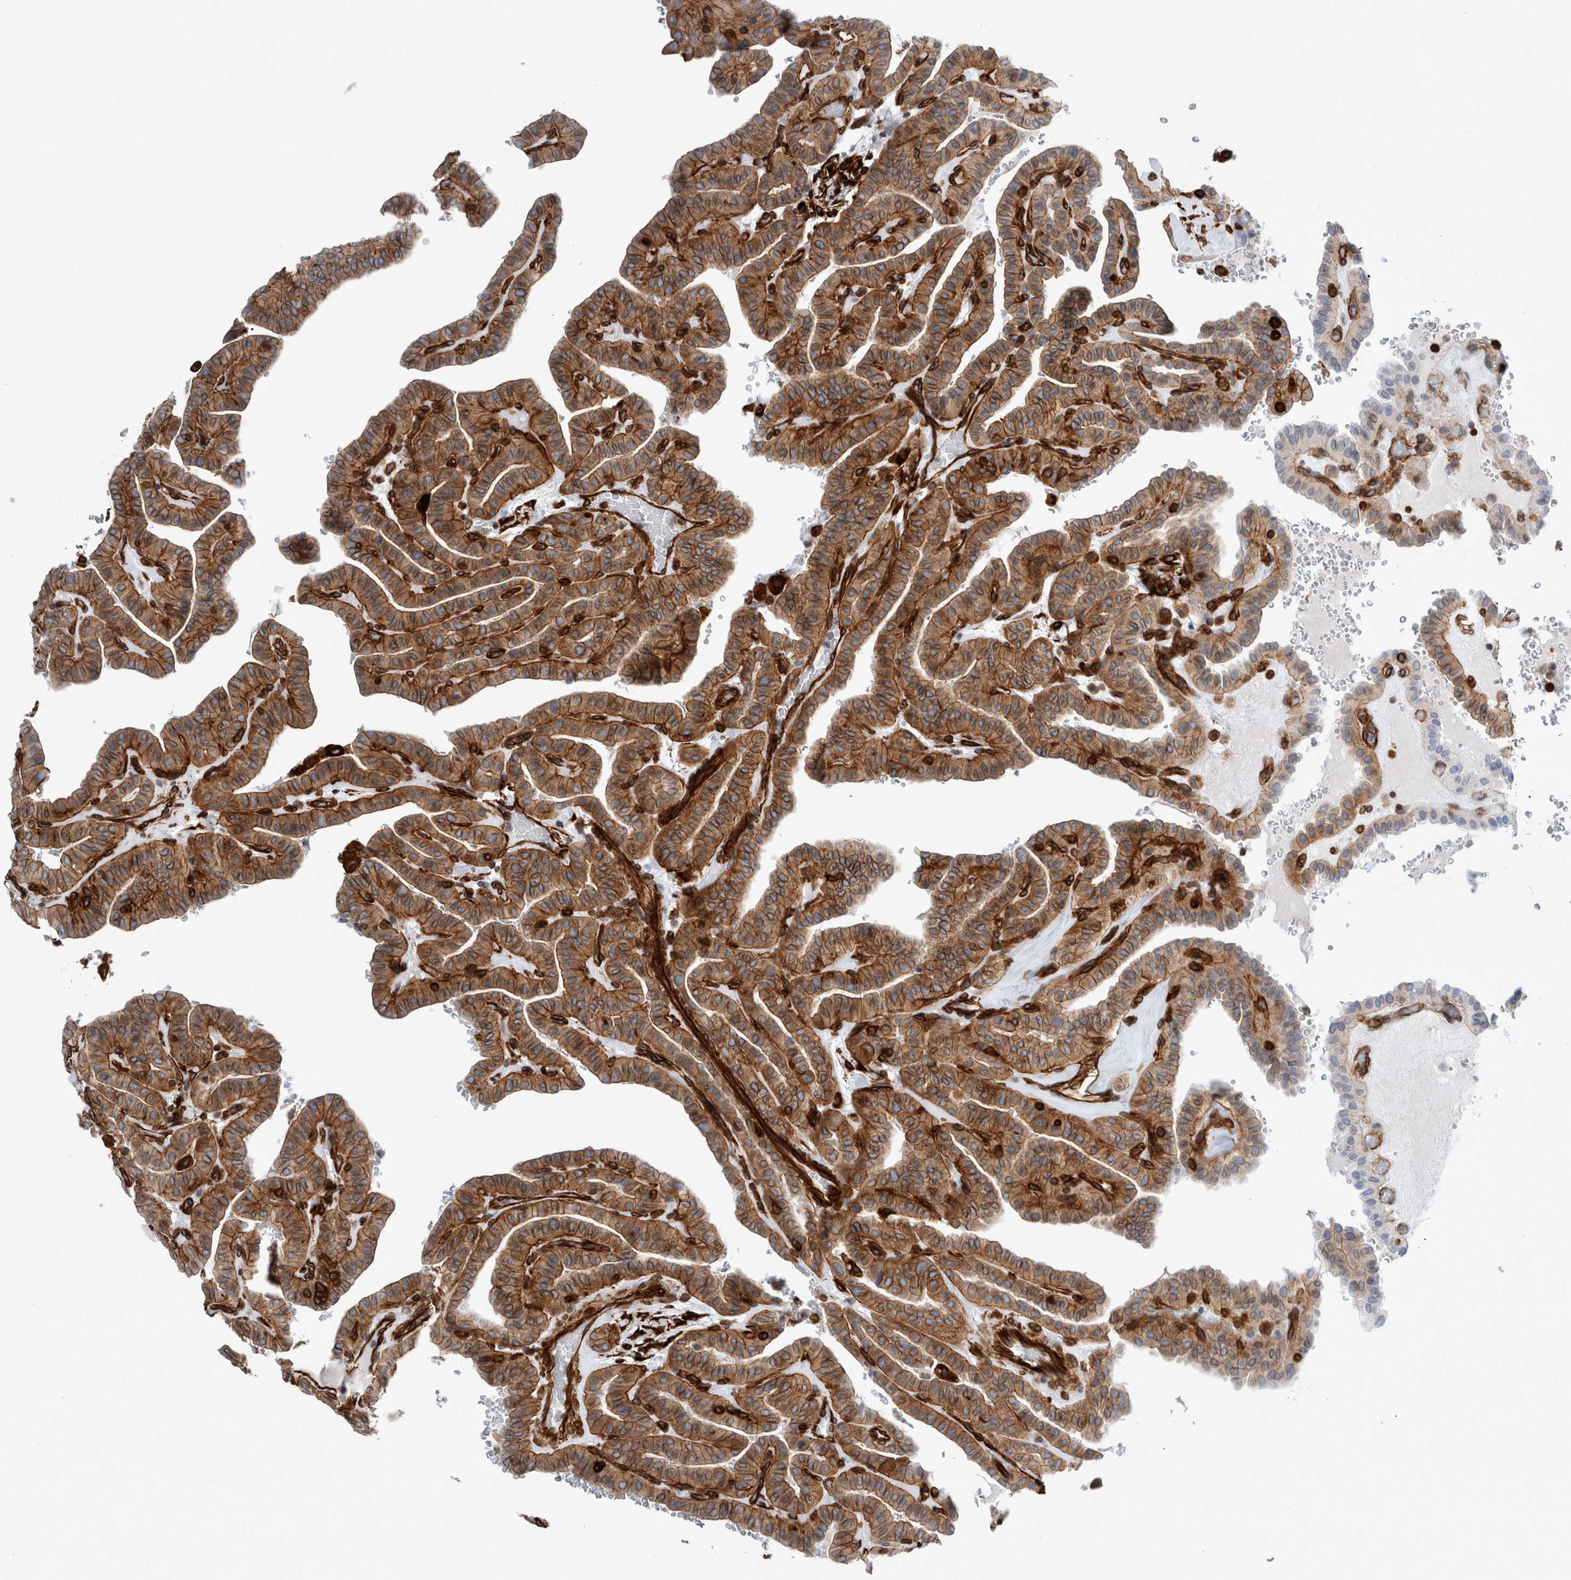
{"staining": {"intensity": "moderate", "quantity": ">75%", "location": "cytoplasmic/membranous"}, "tissue": "thyroid cancer", "cell_type": "Tumor cells", "image_type": "cancer", "snomed": [{"axis": "morphology", "description": "Papillary adenocarcinoma, NOS"}, {"axis": "topography", "description": "Thyroid gland"}], "caption": "Protein expression analysis of thyroid cancer (papillary adenocarcinoma) reveals moderate cytoplasmic/membranous staining in approximately >75% of tumor cells. Nuclei are stained in blue.", "gene": "PLEC", "patient": {"sex": "male", "age": 77}}